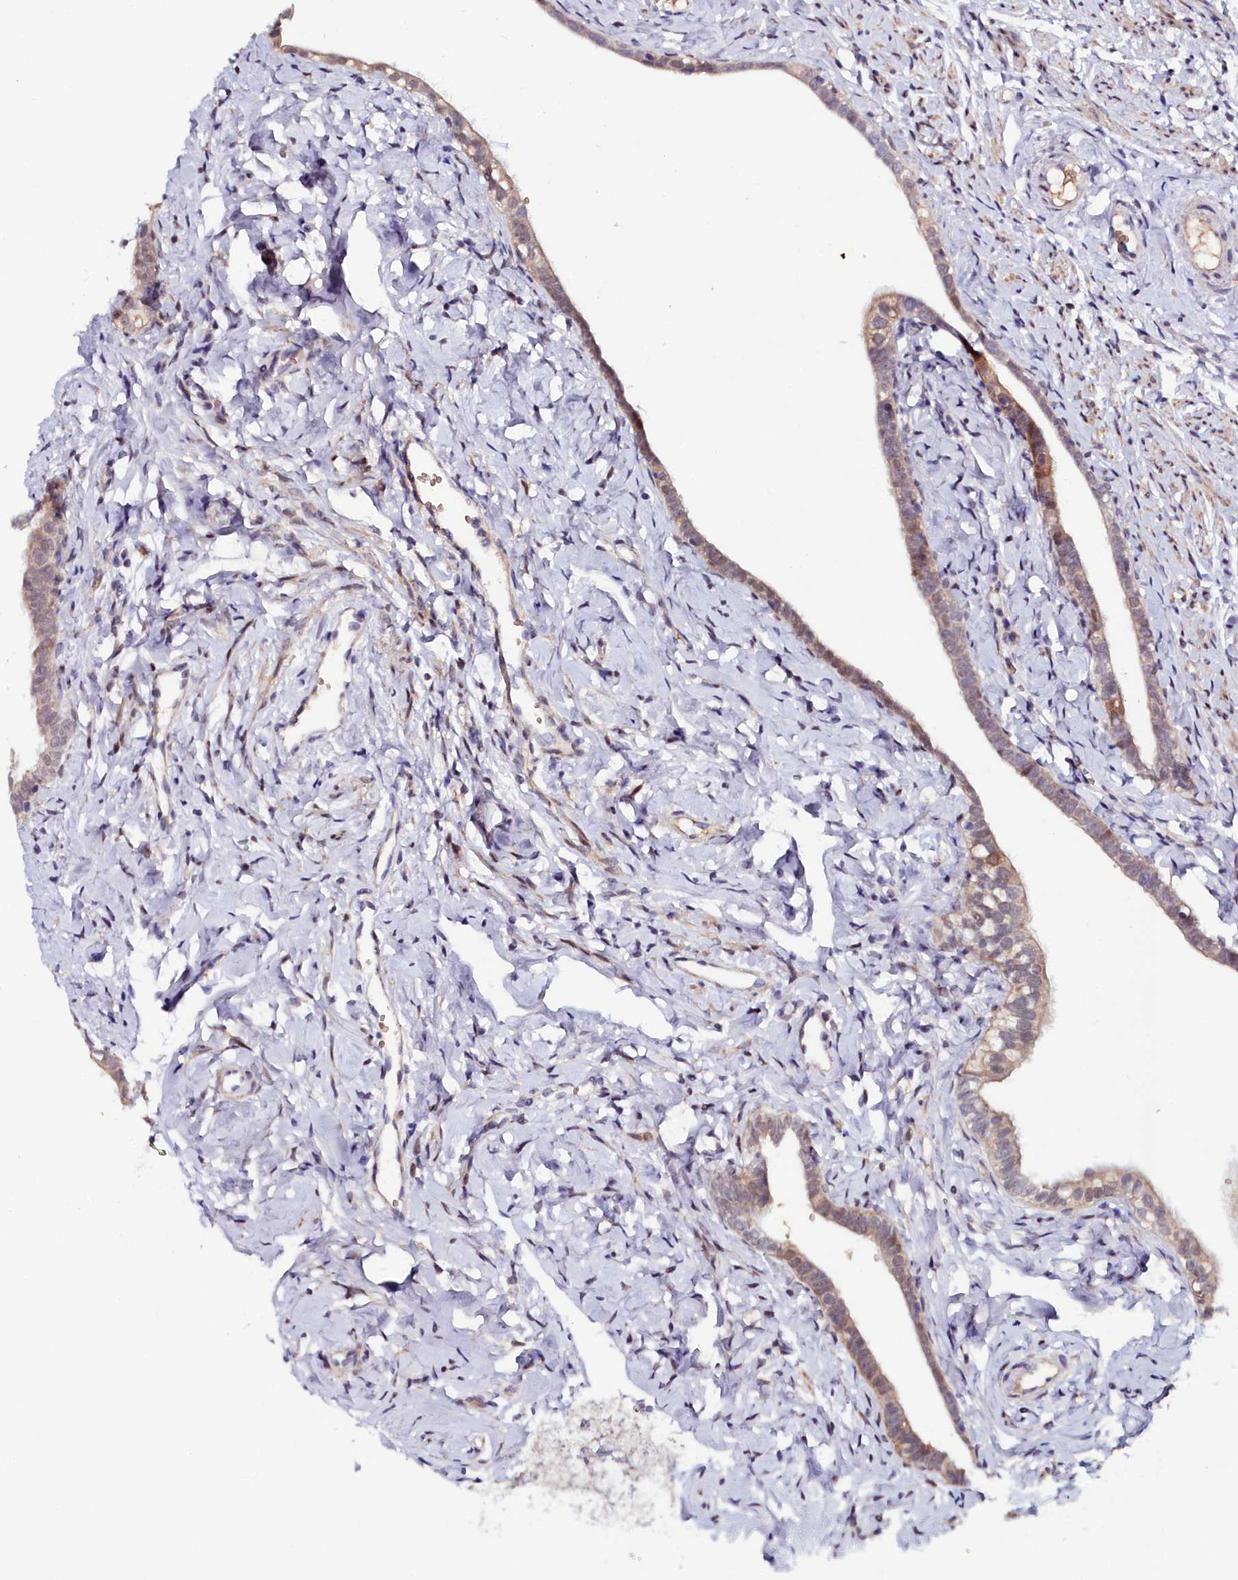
{"staining": {"intensity": "weak", "quantity": "25%-75%", "location": "cytoplasmic/membranous"}, "tissue": "fallopian tube", "cell_type": "Glandular cells", "image_type": "normal", "snomed": [{"axis": "morphology", "description": "Normal tissue, NOS"}, {"axis": "topography", "description": "Fallopian tube"}], "caption": "Weak cytoplasmic/membranous protein staining is present in about 25%-75% of glandular cells in fallopian tube. (brown staining indicates protein expression, while blue staining denotes nuclei).", "gene": "KCTD18", "patient": {"sex": "female", "age": 66}}